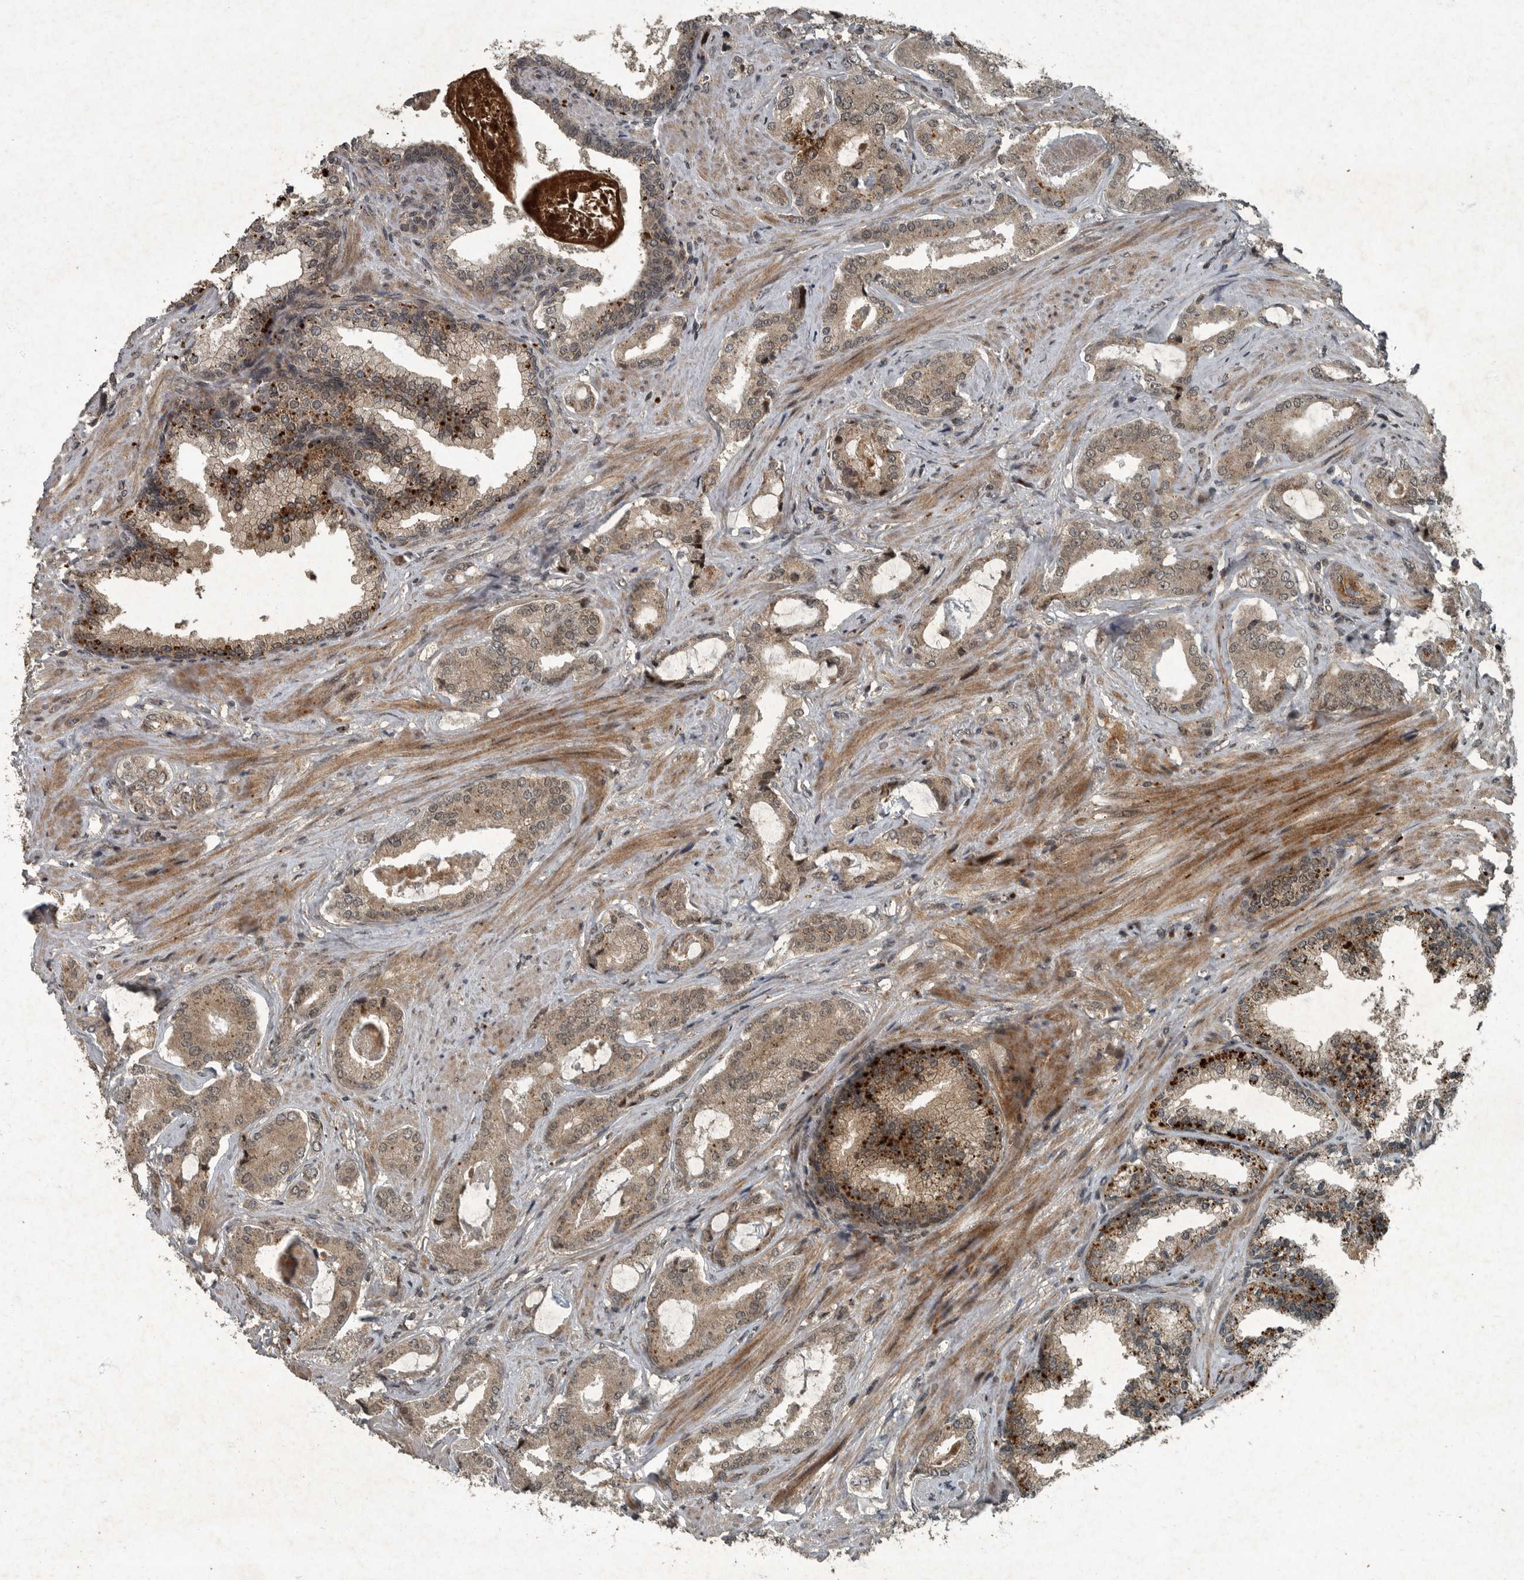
{"staining": {"intensity": "weak", "quantity": ">75%", "location": "cytoplasmic/membranous"}, "tissue": "prostate cancer", "cell_type": "Tumor cells", "image_type": "cancer", "snomed": [{"axis": "morphology", "description": "Adenocarcinoma, Low grade"}, {"axis": "topography", "description": "Prostate"}], "caption": "Weak cytoplasmic/membranous protein staining is appreciated in approximately >75% of tumor cells in prostate low-grade adenocarcinoma. Immunohistochemistry (ihc) stains the protein of interest in brown and the nuclei are stained blue.", "gene": "FOXO1", "patient": {"sex": "male", "age": 71}}